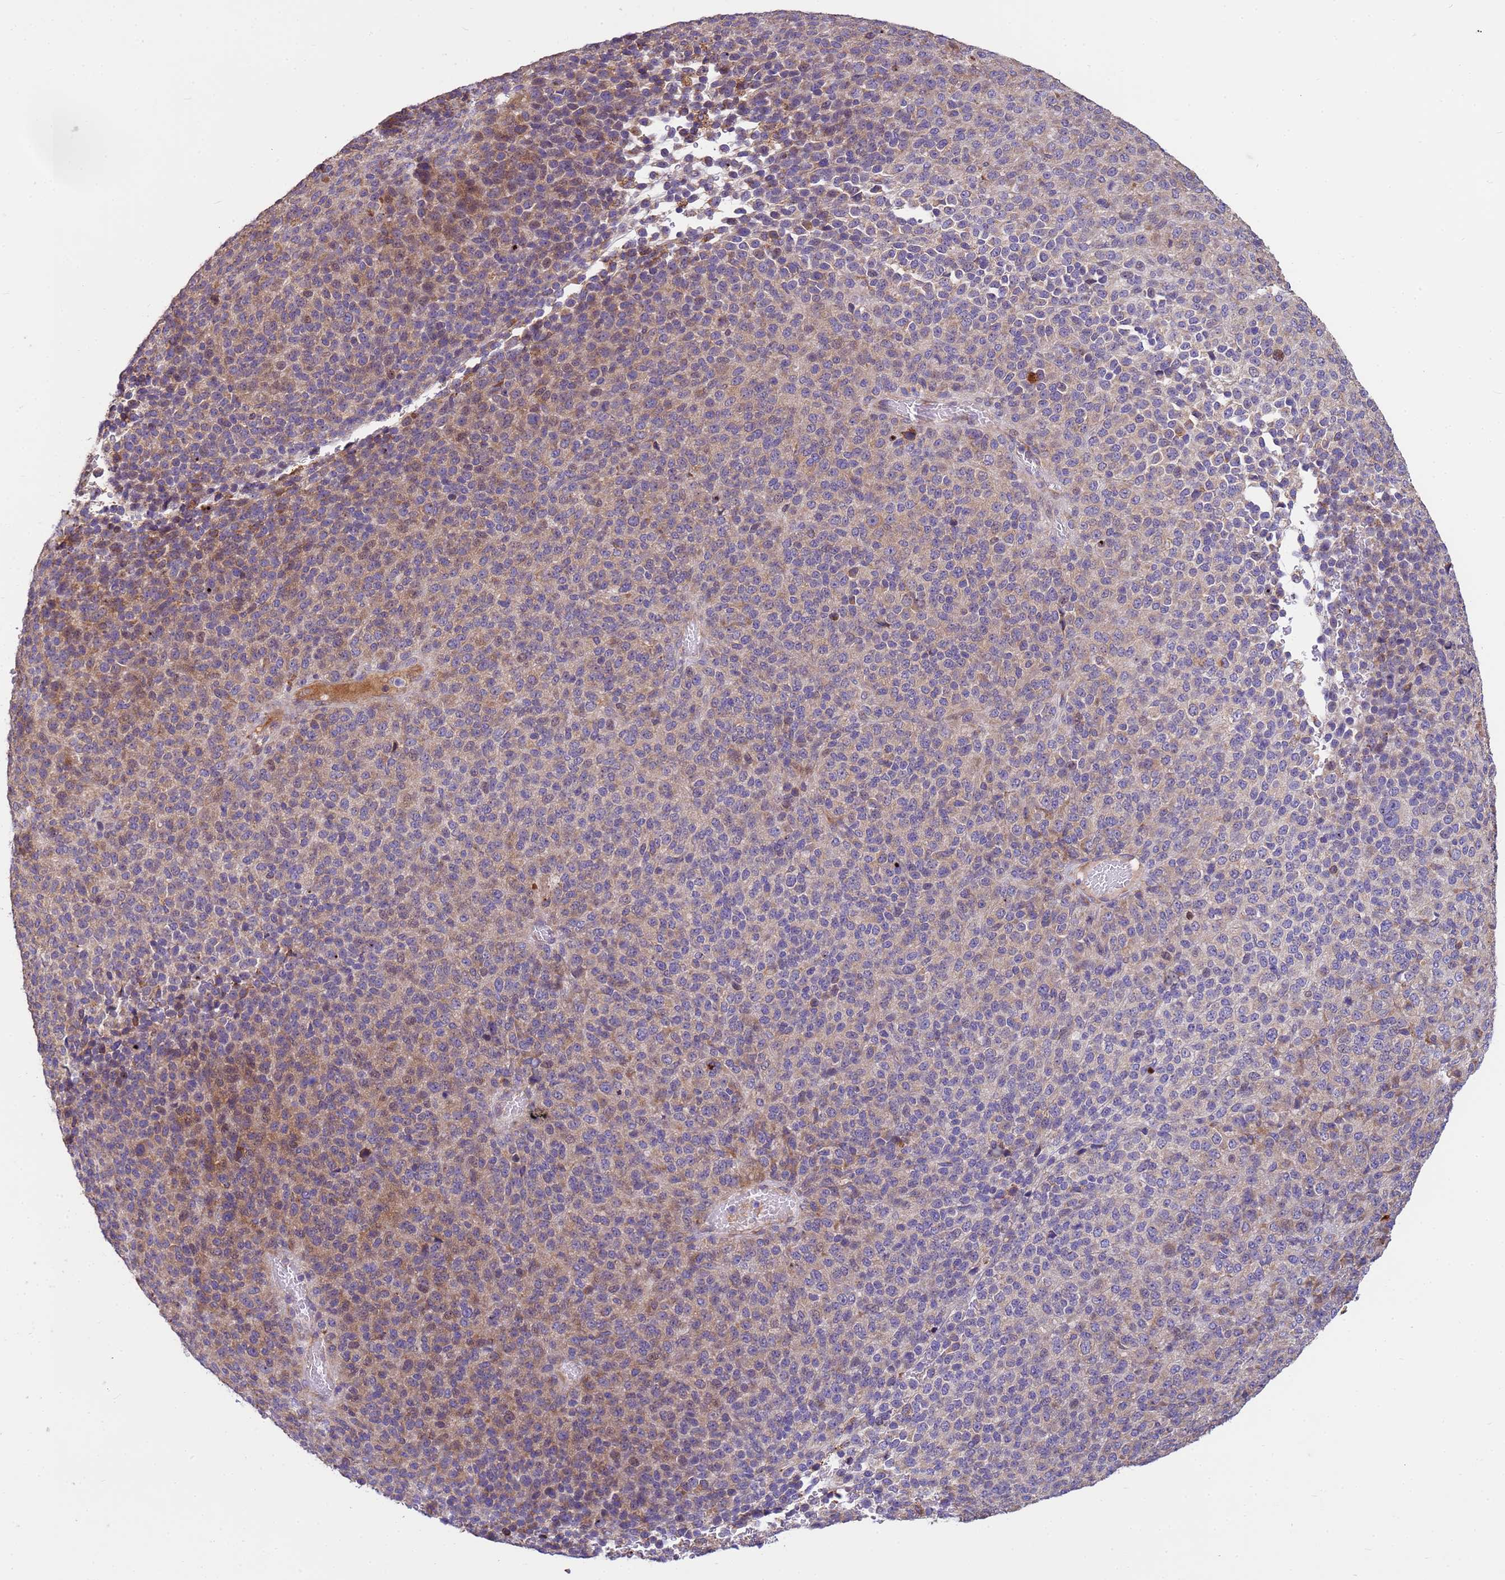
{"staining": {"intensity": "weak", "quantity": "25%-75%", "location": "cytoplasmic/membranous"}, "tissue": "melanoma", "cell_type": "Tumor cells", "image_type": "cancer", "snomed": [{"axis": "morphology", "description": "Malignant melanoma, Metastatic site"}, {"axis": "topography", "description": "Brain"}], "caption": "Approximately 25%-75% of tumor cells in human malignant melanoma (metastatic site) demonstrate weak cytoplasmic/membranous protein expression as visualized by brown immunohistochemical staining.", "gene": "THAP5", "patient": {"sex": "female", "age": 56}}